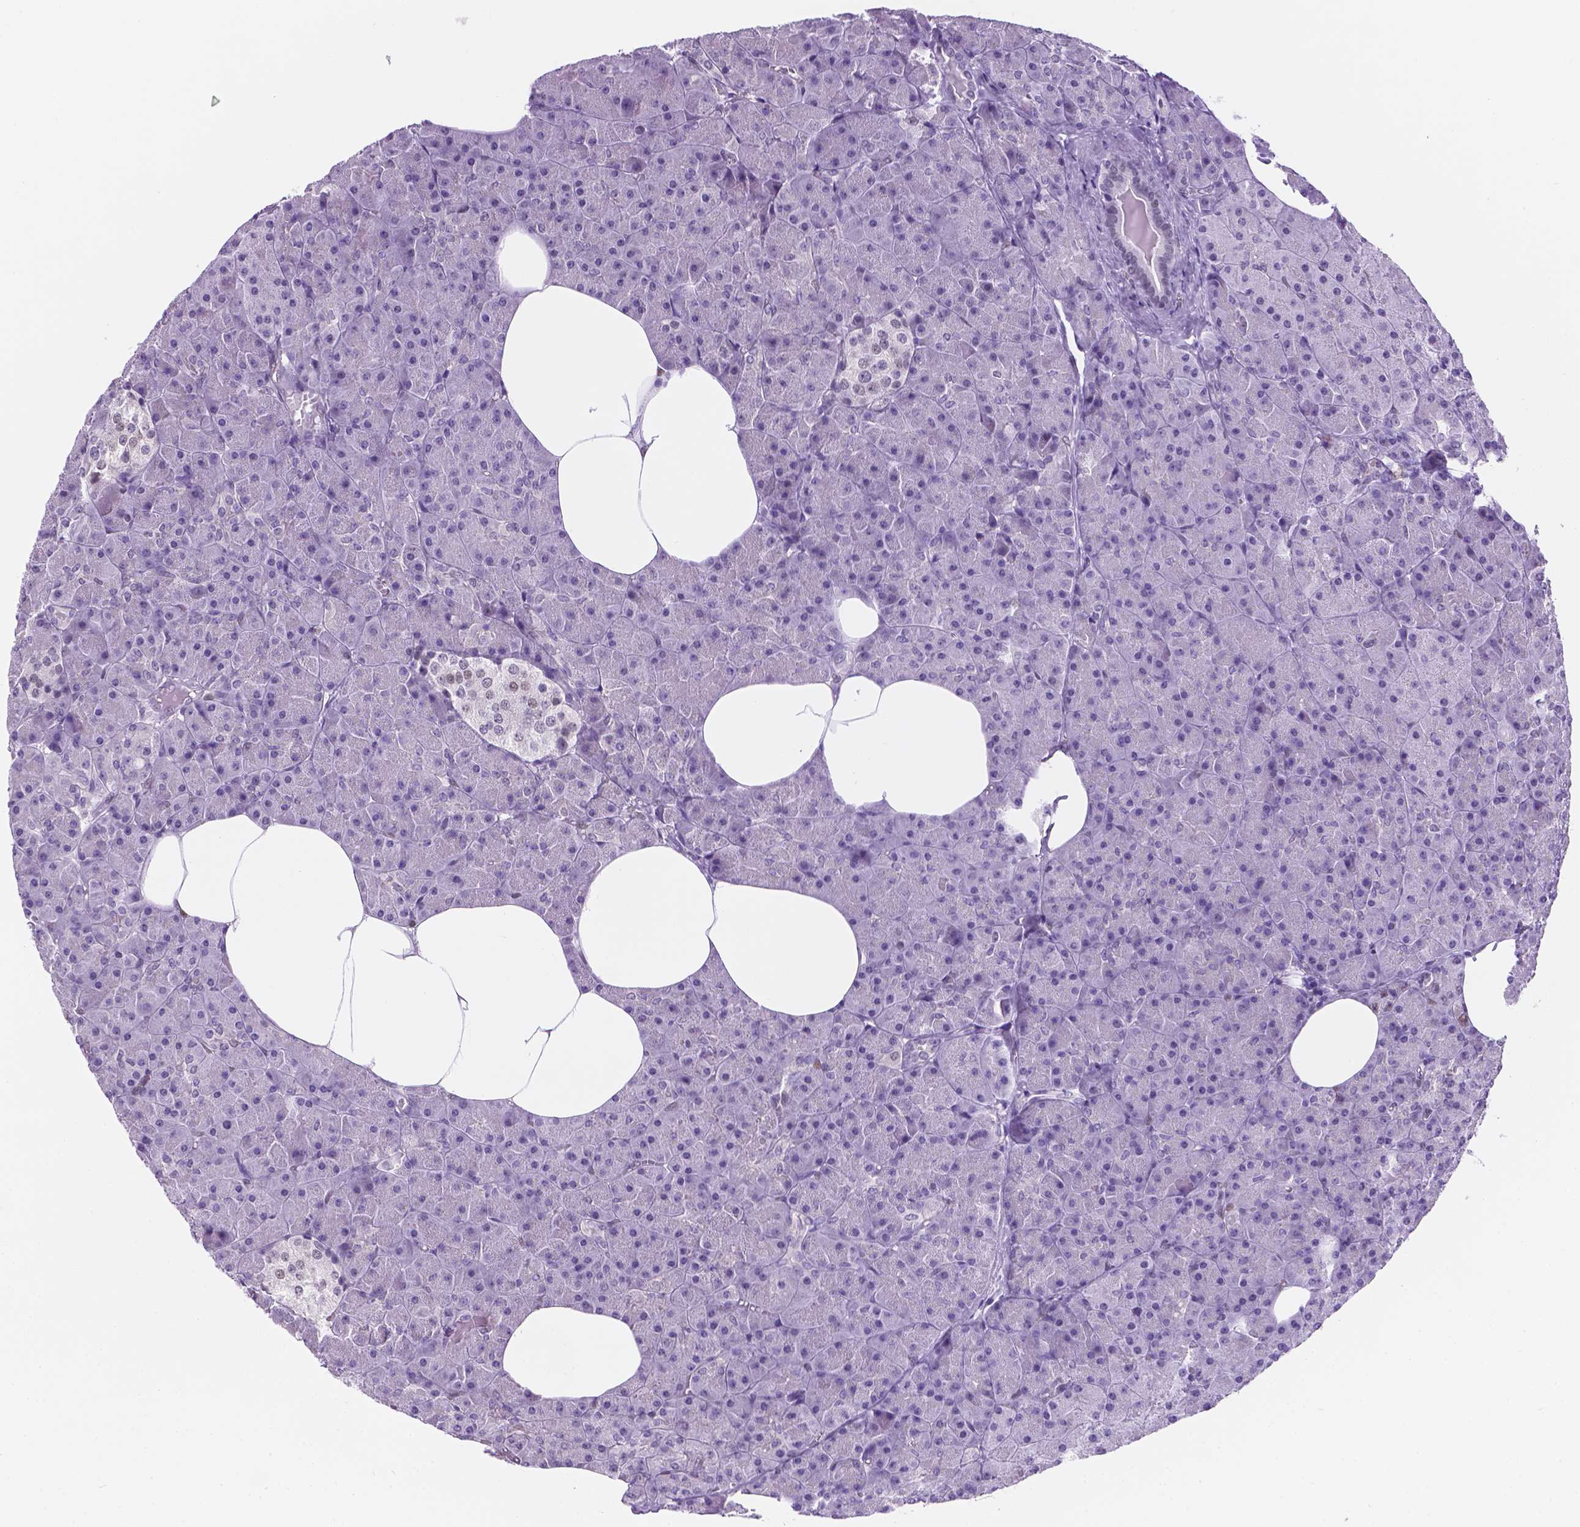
{"staining": {"intensity": "negative", "quantity": "none", "location": "none"}, "tissue": "pancreas", "cell_type": "Exocrine glandular cells", "image_type": "normal", "snomed": [{"axis": "morphology", "description": "Normal tissue, NOS"}, {"axis": "topography", "description": "Pancreas"}], "caption": "DAB immunohistochemical staining of benign human pancreas demonstrates no significant positivity in exocrine glandular cells. (DAB IHC visualized using brightfield microscopy, high magnification).", "gene": "TMEM210", "patient": {"sex": "female", "age": 45}}